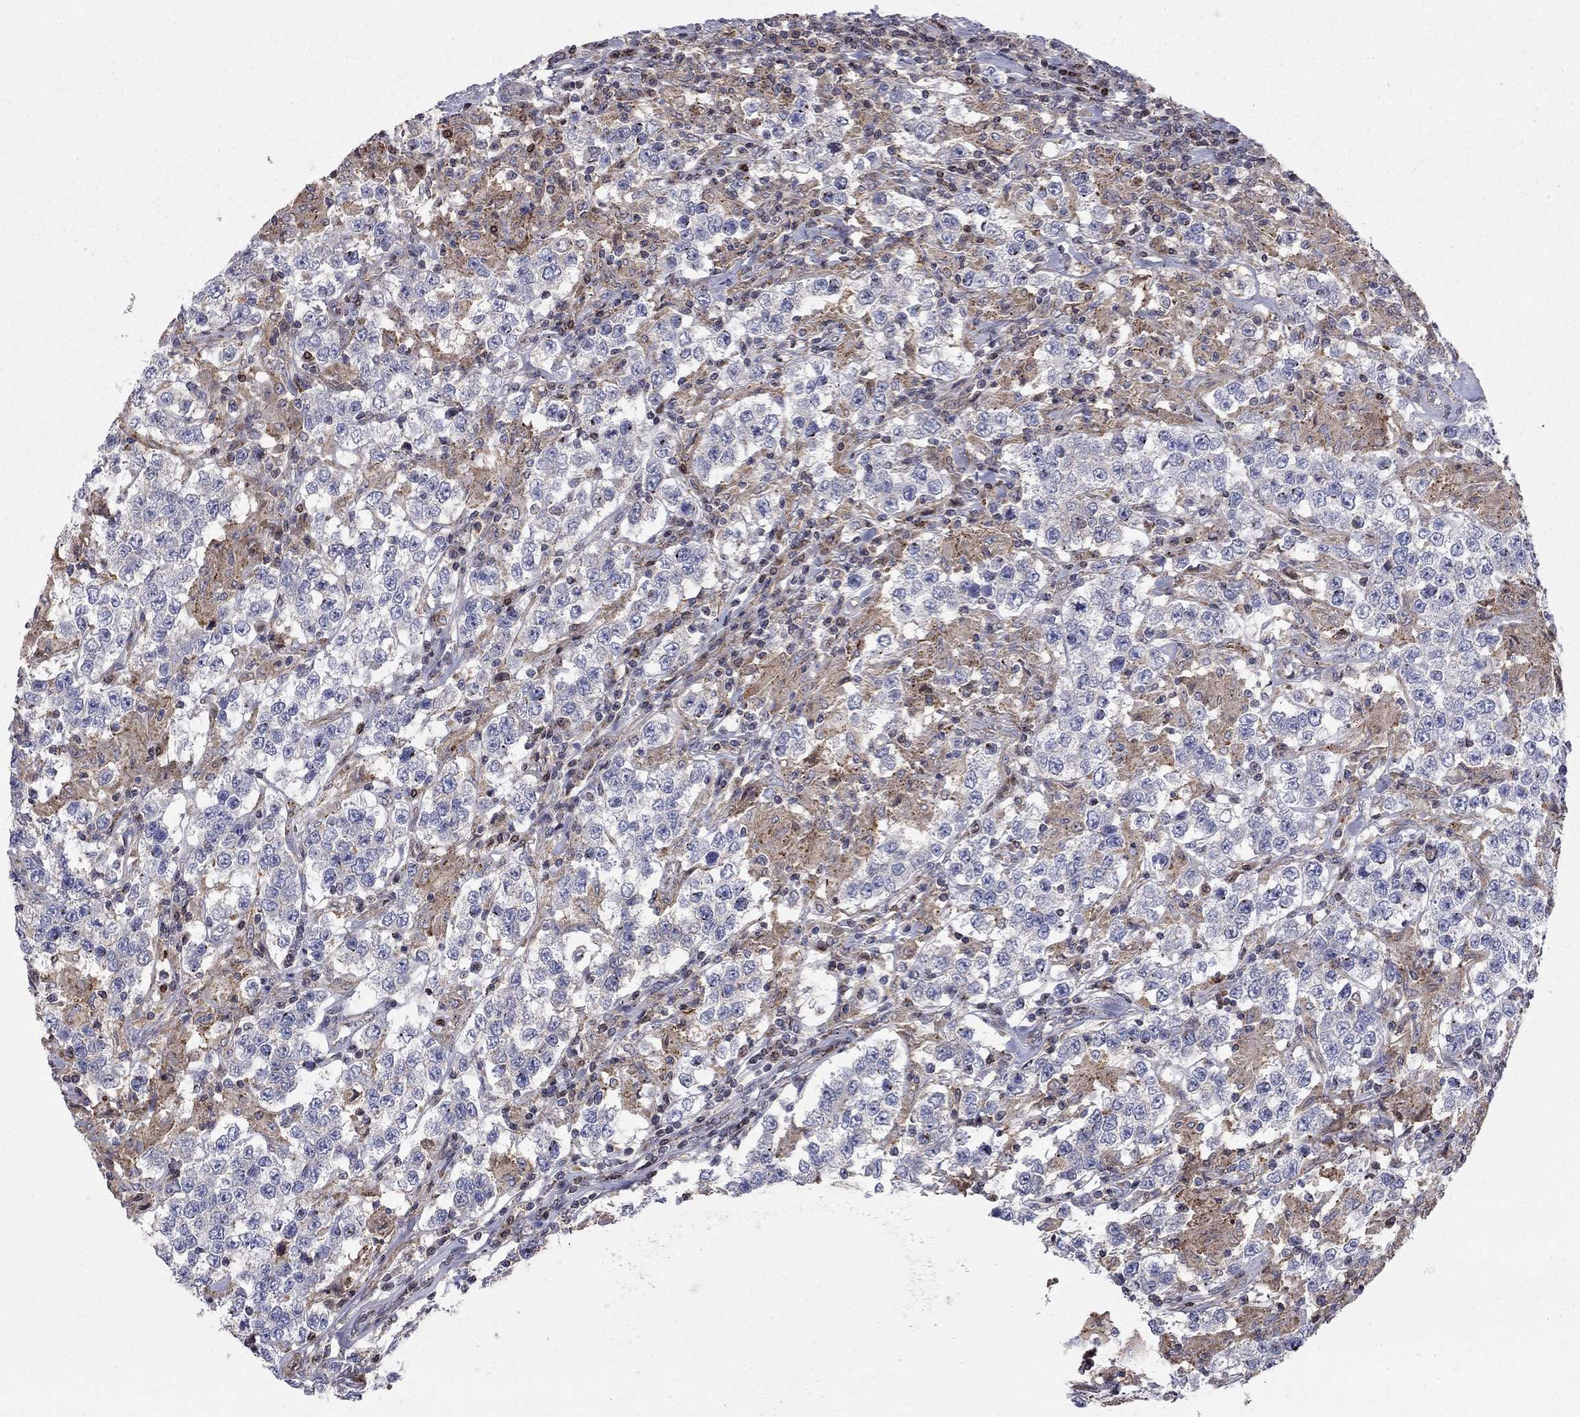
{"staining": {"intensity": "weak", "quantity": "25%-75%", "location": "cytoplasmic/membranous"}, "tissue": "testis cancer", "cell_type": "Tumor cells", "image_type": "cancer", "snomed": [{"axis": "morphology", "description": "Seminoma, NOS"}, {"axis": "morphology", "description": "Carcinoma, Embryonal, NOS"}, {"axis": "topography", "description": "Testis"}], "caption": "Embryonal carcinoma (testis) stained with immunohistochemistry exhibits weak cytoplasmic/membranous expression in about 25%-75% of tumor cells.", "gene": "ERN2", "patient": {"sex": "male", "age": 41}}